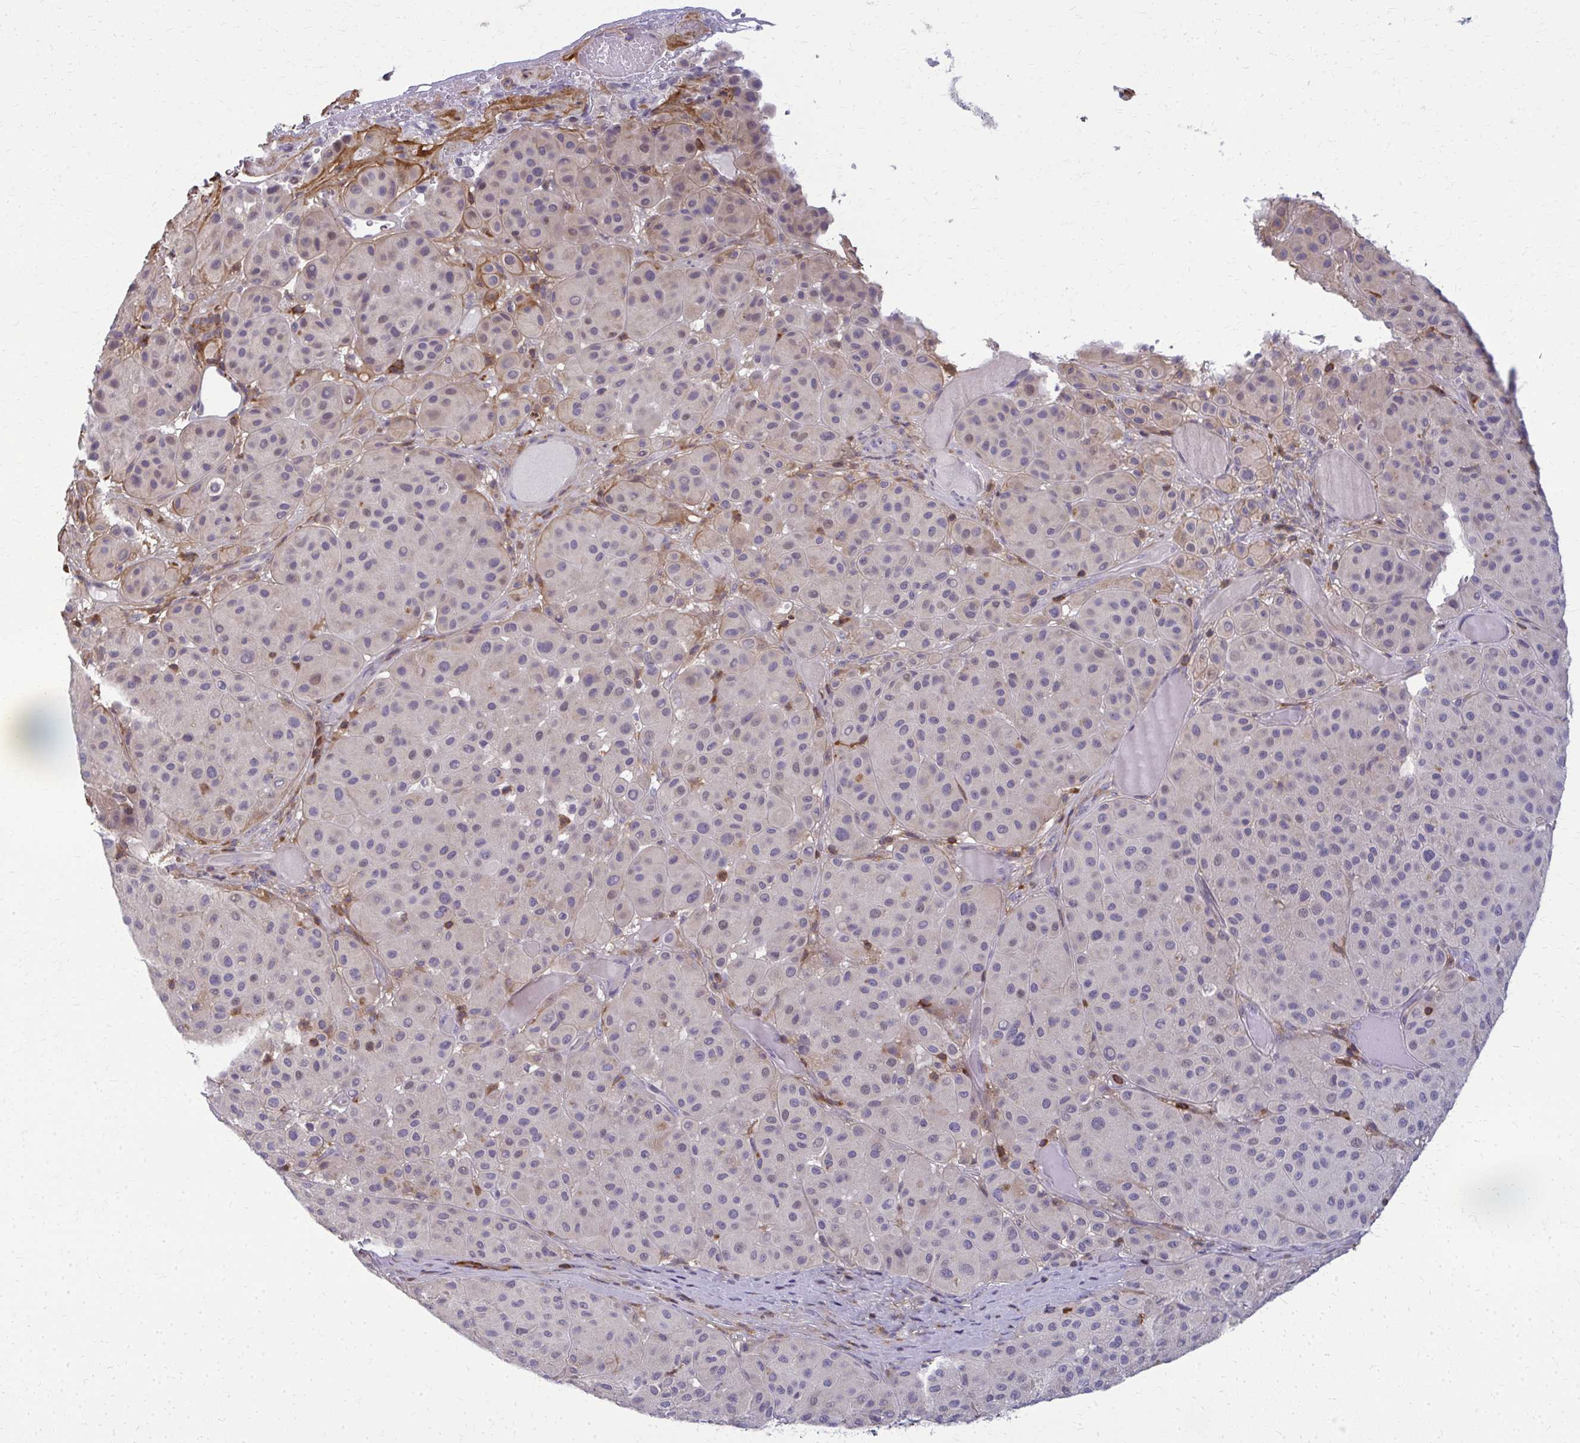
{"staining": {"intensity": "negative", "quantity": "none", "location": "none"}, "tissue": "melanoma", "cell_type": "Tumor cells", "image_type": "cancer", "snomed": [{"axis": "morphology", "description": "Malignant melanoma, Metastatic site"}, {"axis": "topography", "description": "Smooth muscle"}], "caption": "Immunohistochemical staining of human melanoma exhibits no significant staining in tumor cells.", "gene": "AP5M1", "patient": {"sex": "male", "age": 41}}